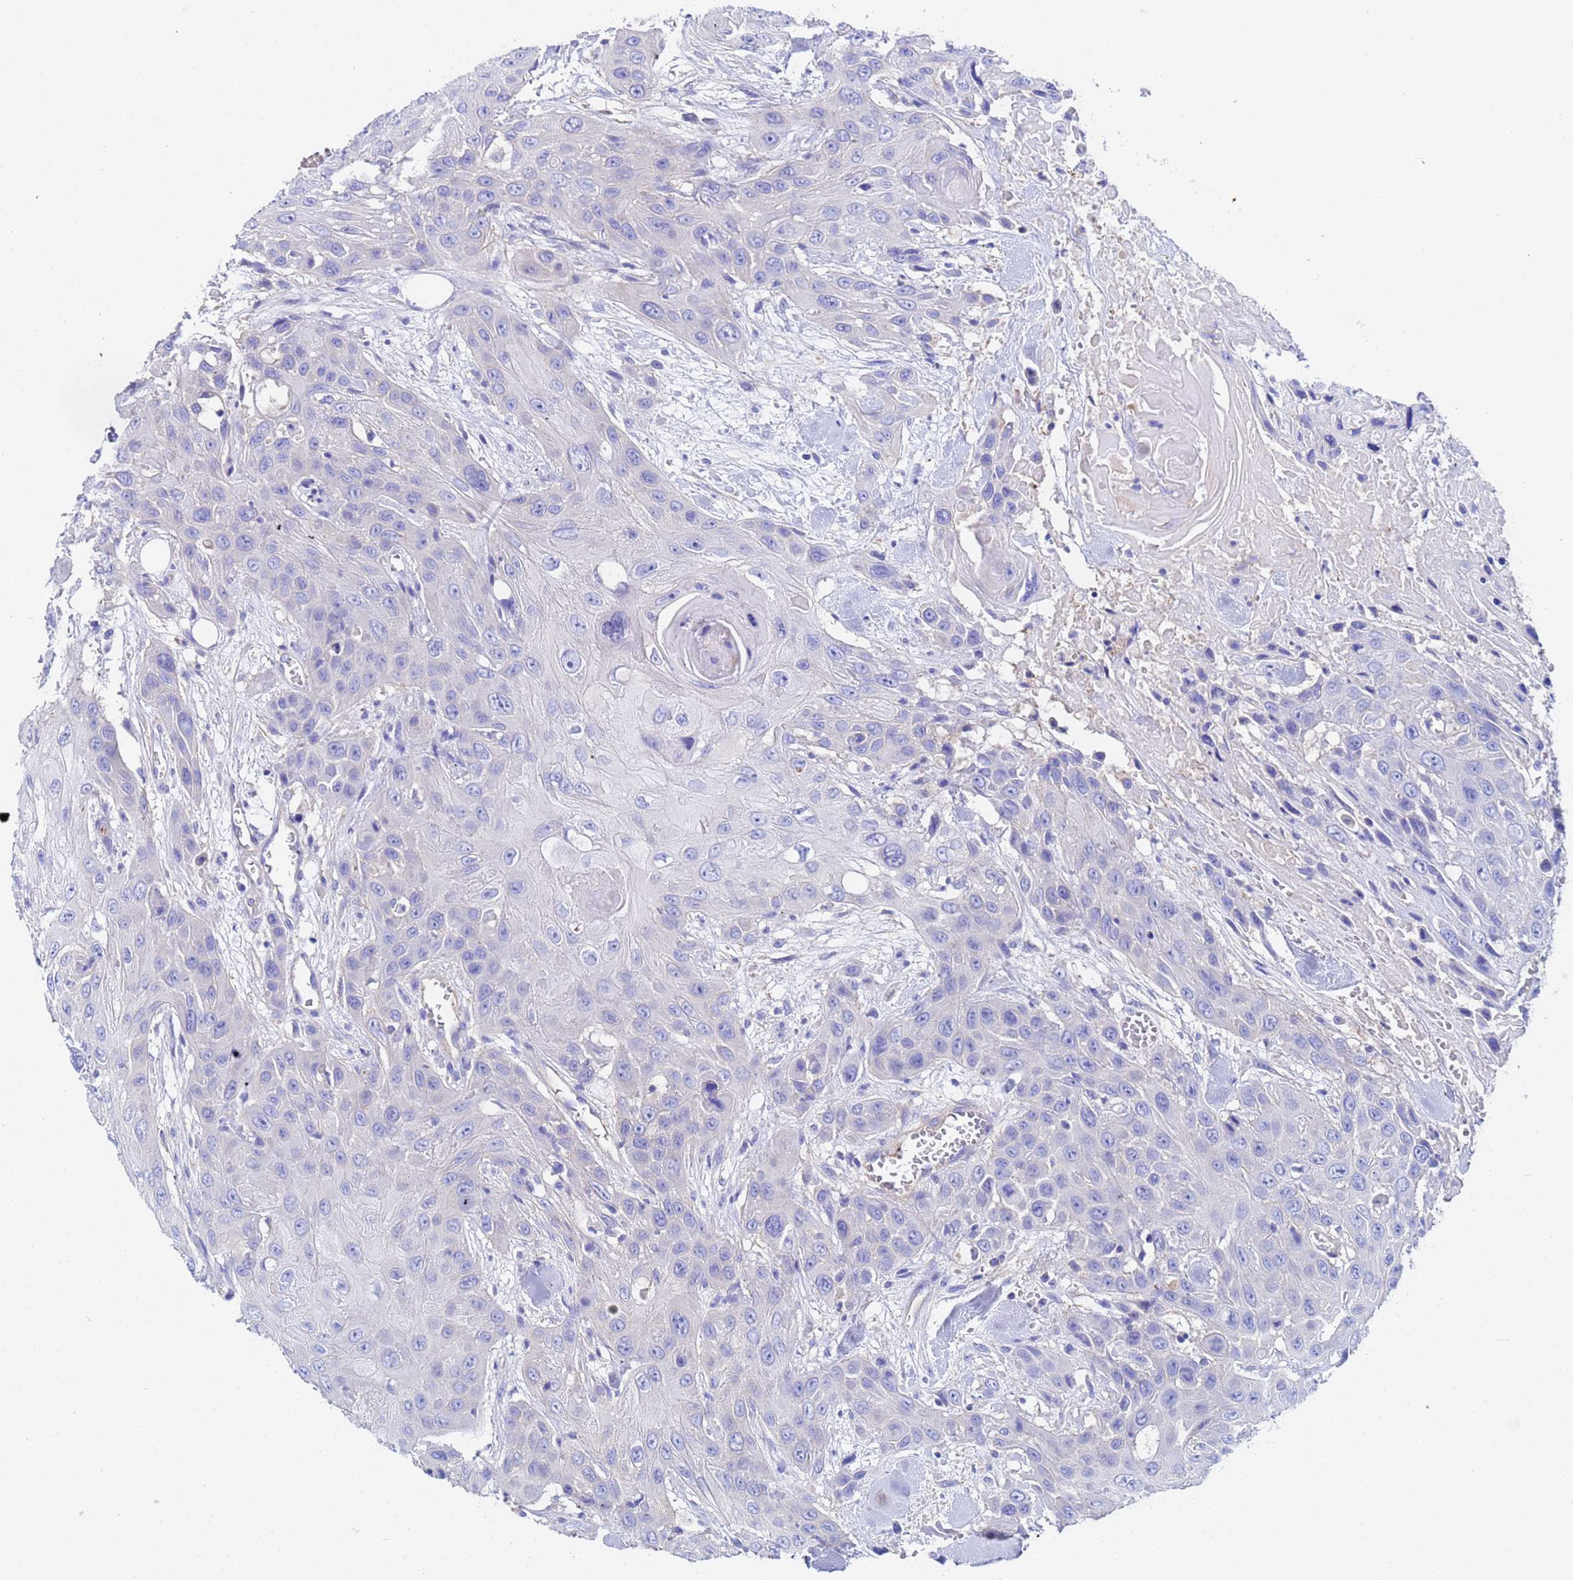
{"staining": {"intensity": "negative", "quantity": "none", "location": "none"}, "tissue": "head and neck cancer", "cell_type": "Tumor cells", "image_type": "cancer", "snomed": [{"axis": "morphology", "description": "Squamous cell carcinoma, NOS"}, {"axis": "topography", "description": "Head-Neck"}], "caption": "An IHC histopathology image of head and neck cancer (squamous cell carcinoma) is shown. There is no staining in tumor cells of head and neck cancer (squamous cell carcinoma).", "gene": "CST4", "patient": {"sex": "male", "age": 81}}